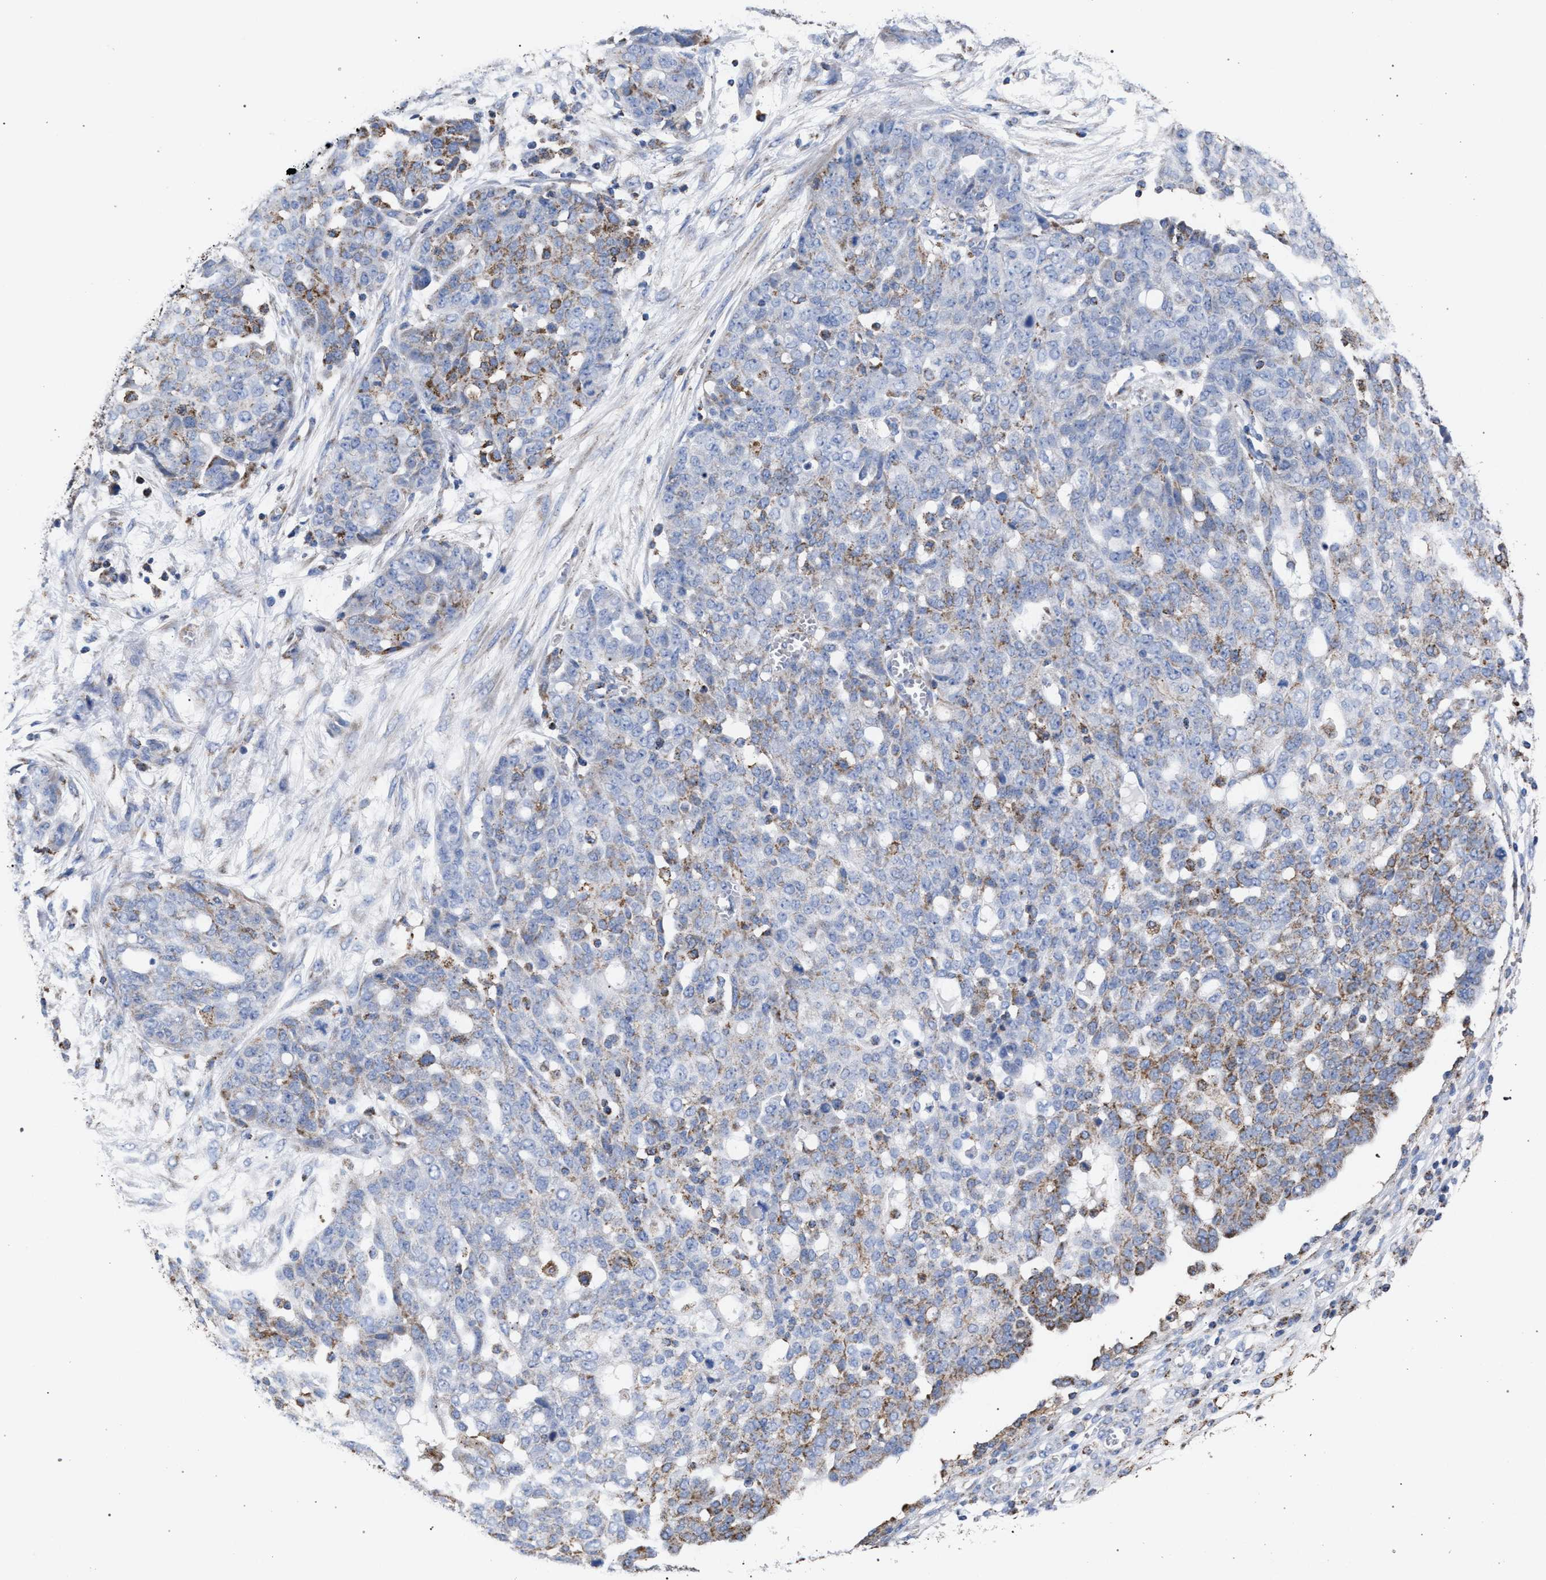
{"staining": {"intensity": "moderate", "quantity": "<25%", "location": "cytoplasmic/membranous"}, "tissue": "ovarian cancer", "cell_type": "Tumor cells", "image_type": "cancer", "snomed": [{"axis": "morphology", "description": "Cystadenocarcinoma, serous, NOS"}, {"axis": "topography", "description": "Soft tissue"}, {"axis": "topography", "description": "Ovary"}], "caption": "A brown stain labels moderate cytoplasmic/membranous expression of a protein in ovarian cancer (serous cystadenocarcinoma) tumor cells.", "gene": "ACADS", "patient": {"sex": "female", "age": 57}}